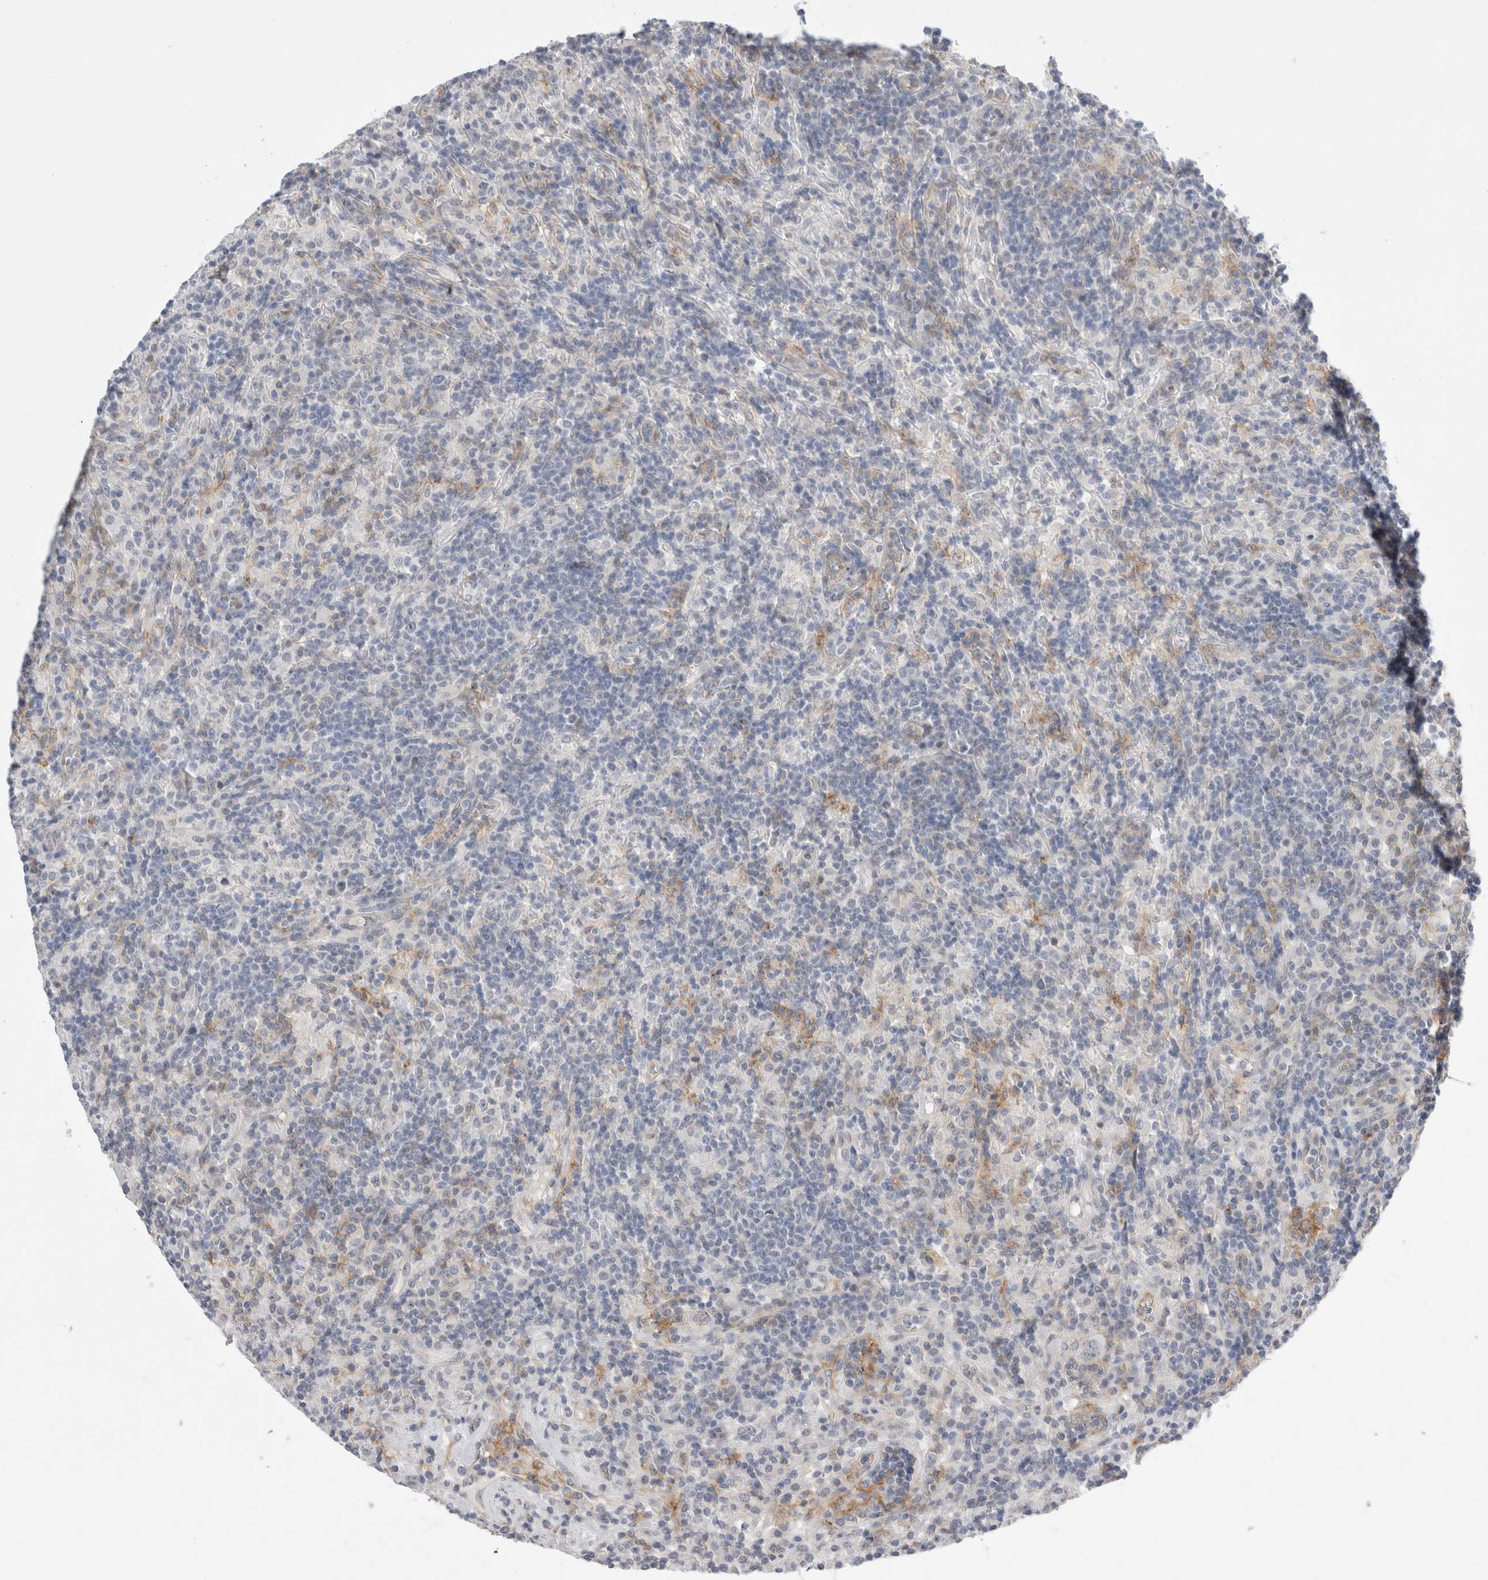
{"staining": {"intensity": "negative", "quantity": "none", "location": "none"}, "tissue": "lymphoma", "cell_type": "Tumor cells", "image_type": "cancer", "snomed": [{"axis": "morphology", "description": "Hodgkin's disease, NOS"}, {"axis": "topography", "description": "Lymph node"}], "caption": "Protein analysis of lymphoma reveals no significant positivity in tumor cells.", "gene": "VANGL1", "patient": {"sex": "male", "age": 70}}